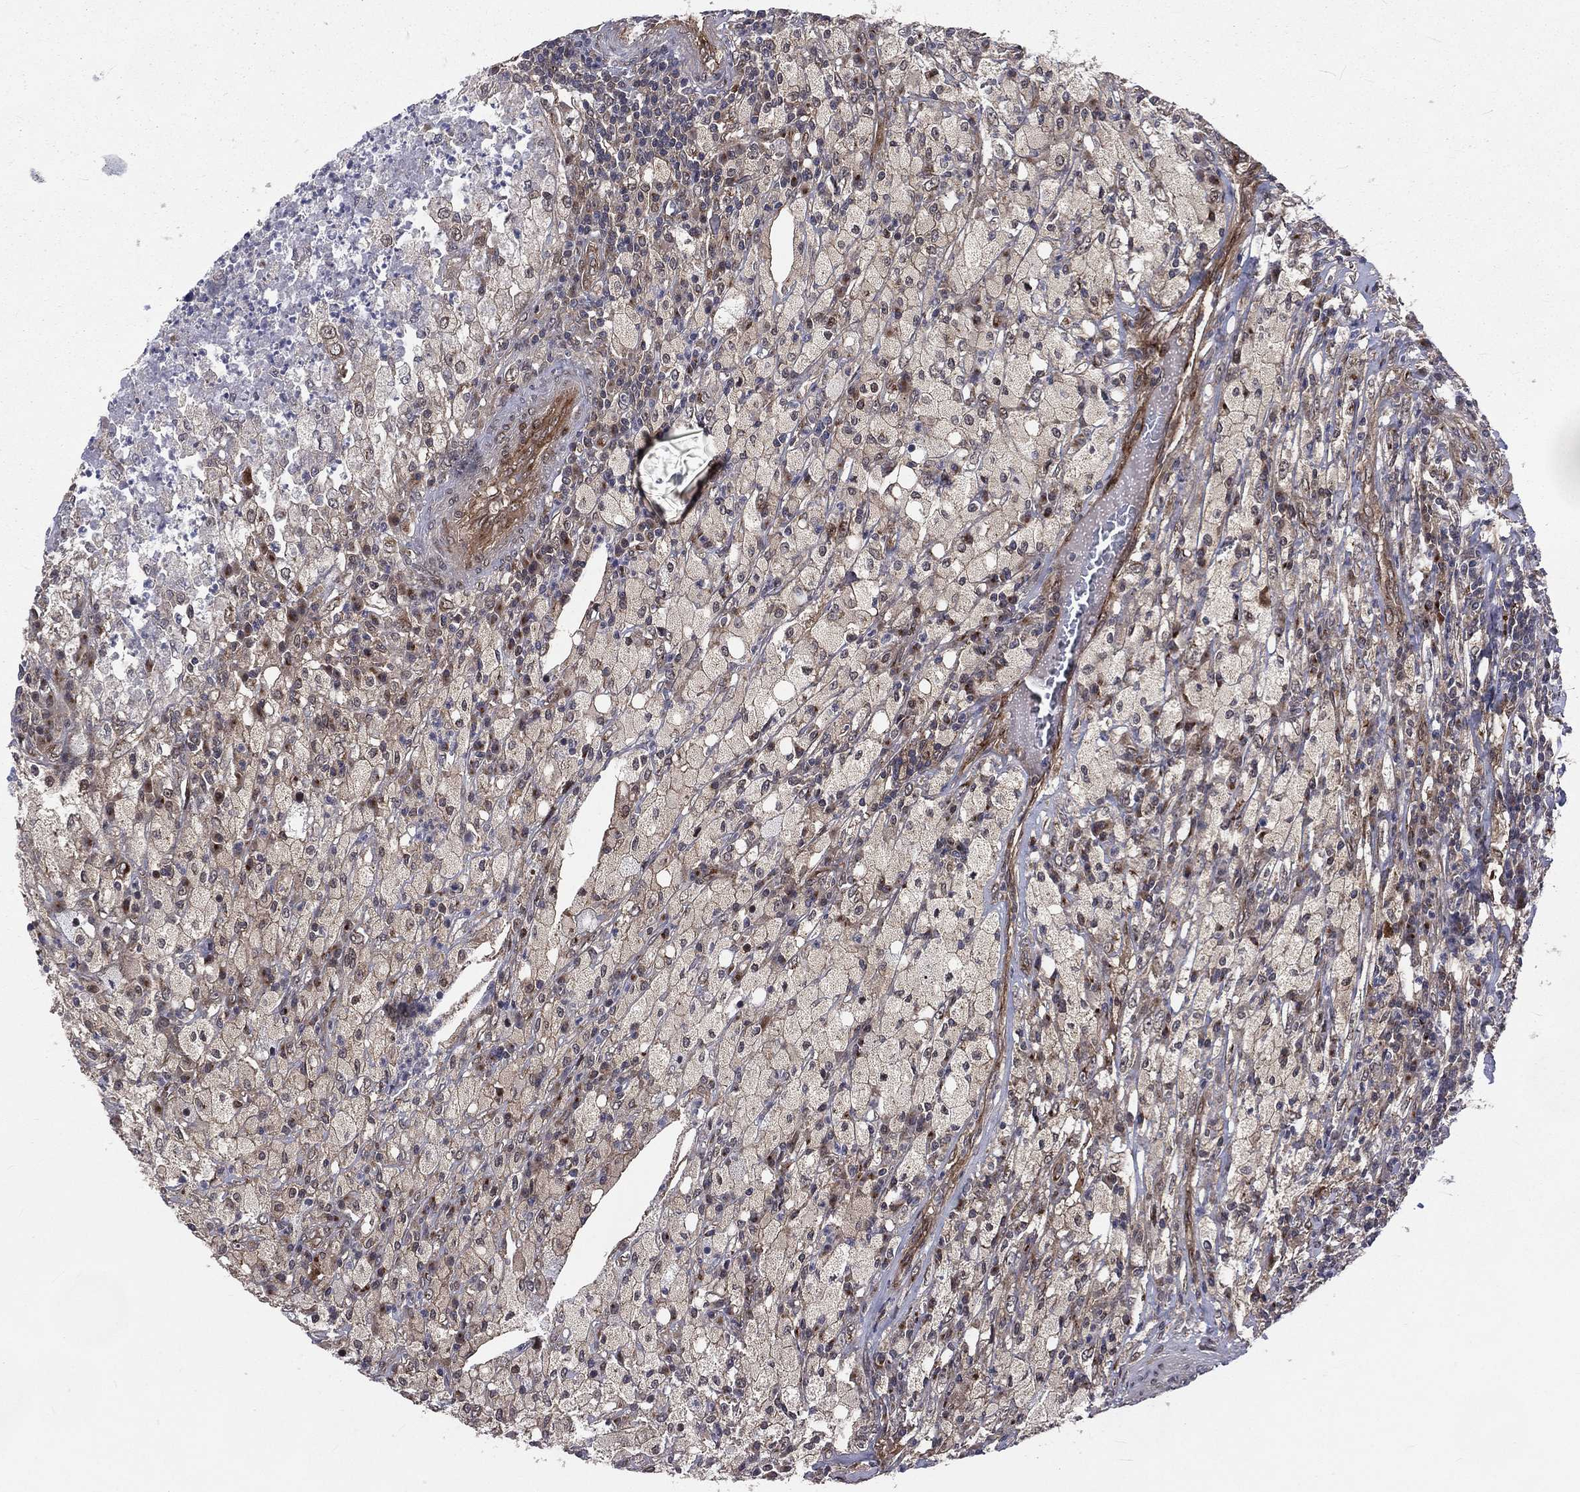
{"staining": {"intensity": "negative", "quantity": "none", "location": "none"}, "tissue": "testis cancer", "cell_type": "Tumor cells", "image_type": "cancer", "snomed": [{"axis": "morphology", "description": "Necrosis, NOS"}, {"axis": "morphology", "description": "Carcinoma, Embryonal, NOS"}, {"axis": "topography", "description": "Testis"}], "caption": "Testis embryonal carcinoma stained for a protein using IHC reveals no staining tumor cells.", "gene": "ARL3", "patient": {"sex": "male", "age": 19}}